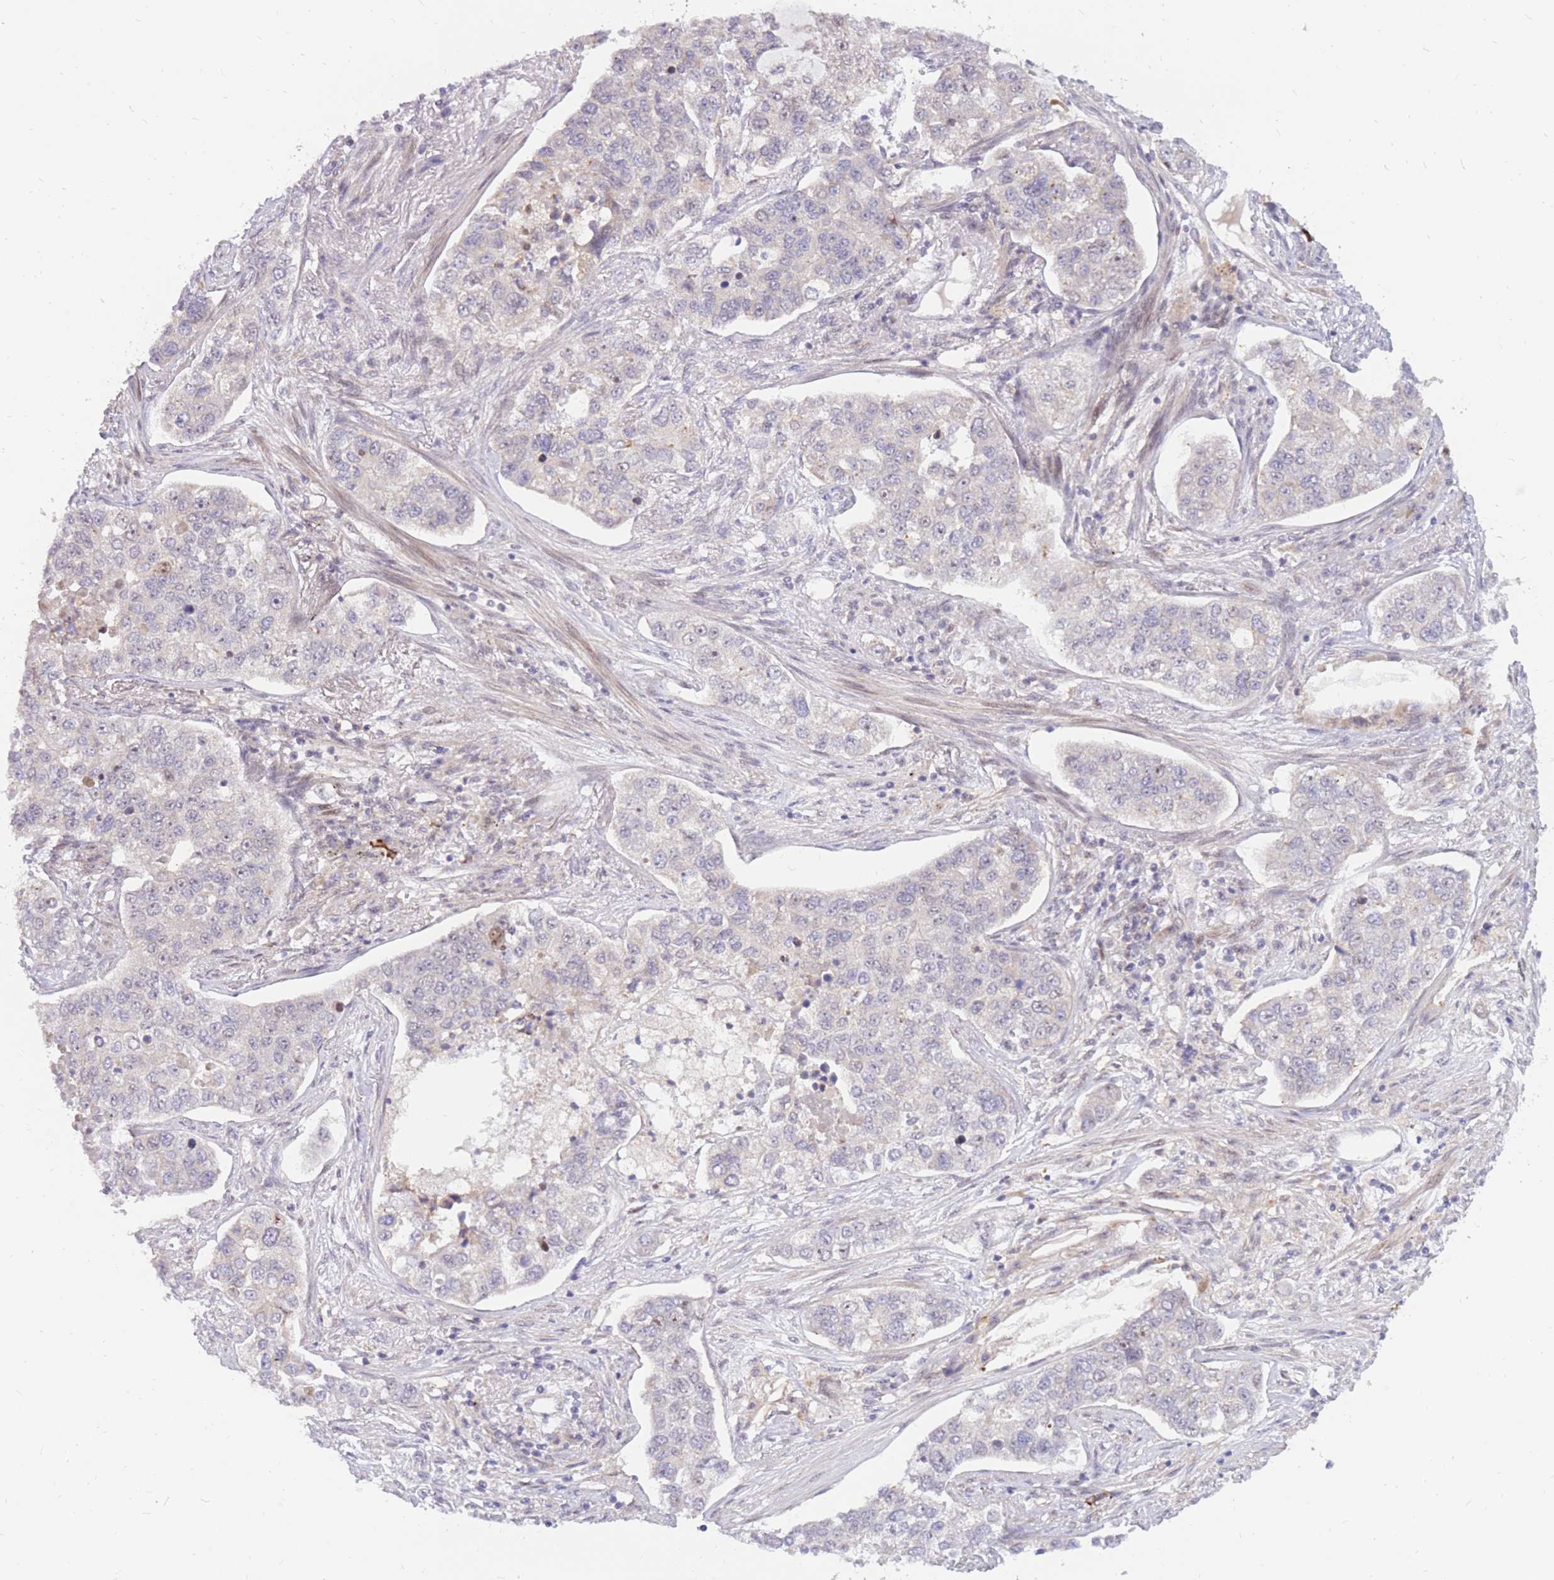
{"staining": {"intensity": "negative", "quantity": "none", "location": "none"}, "tissue": "lung cancer", "cell_type": "Tumor cells", "image_type": "cancer", "snomed": [{"axis": "morphology", "description": "Adenocarcinoma, NOS"}, {"axis": "topography", "description": "Lung"}], "caption": "An image of lung cancer (adenocarcinoma) stained for a protein exhibits no brown staining in tumor cells. The staining is performed using DAB (3,3'-diaminobenzidine) brown chromogen with nuclei counter-stained in using hematoxylin.", "gene": "ERICH6B", "patient": {"sex": "male", "age": 49}}